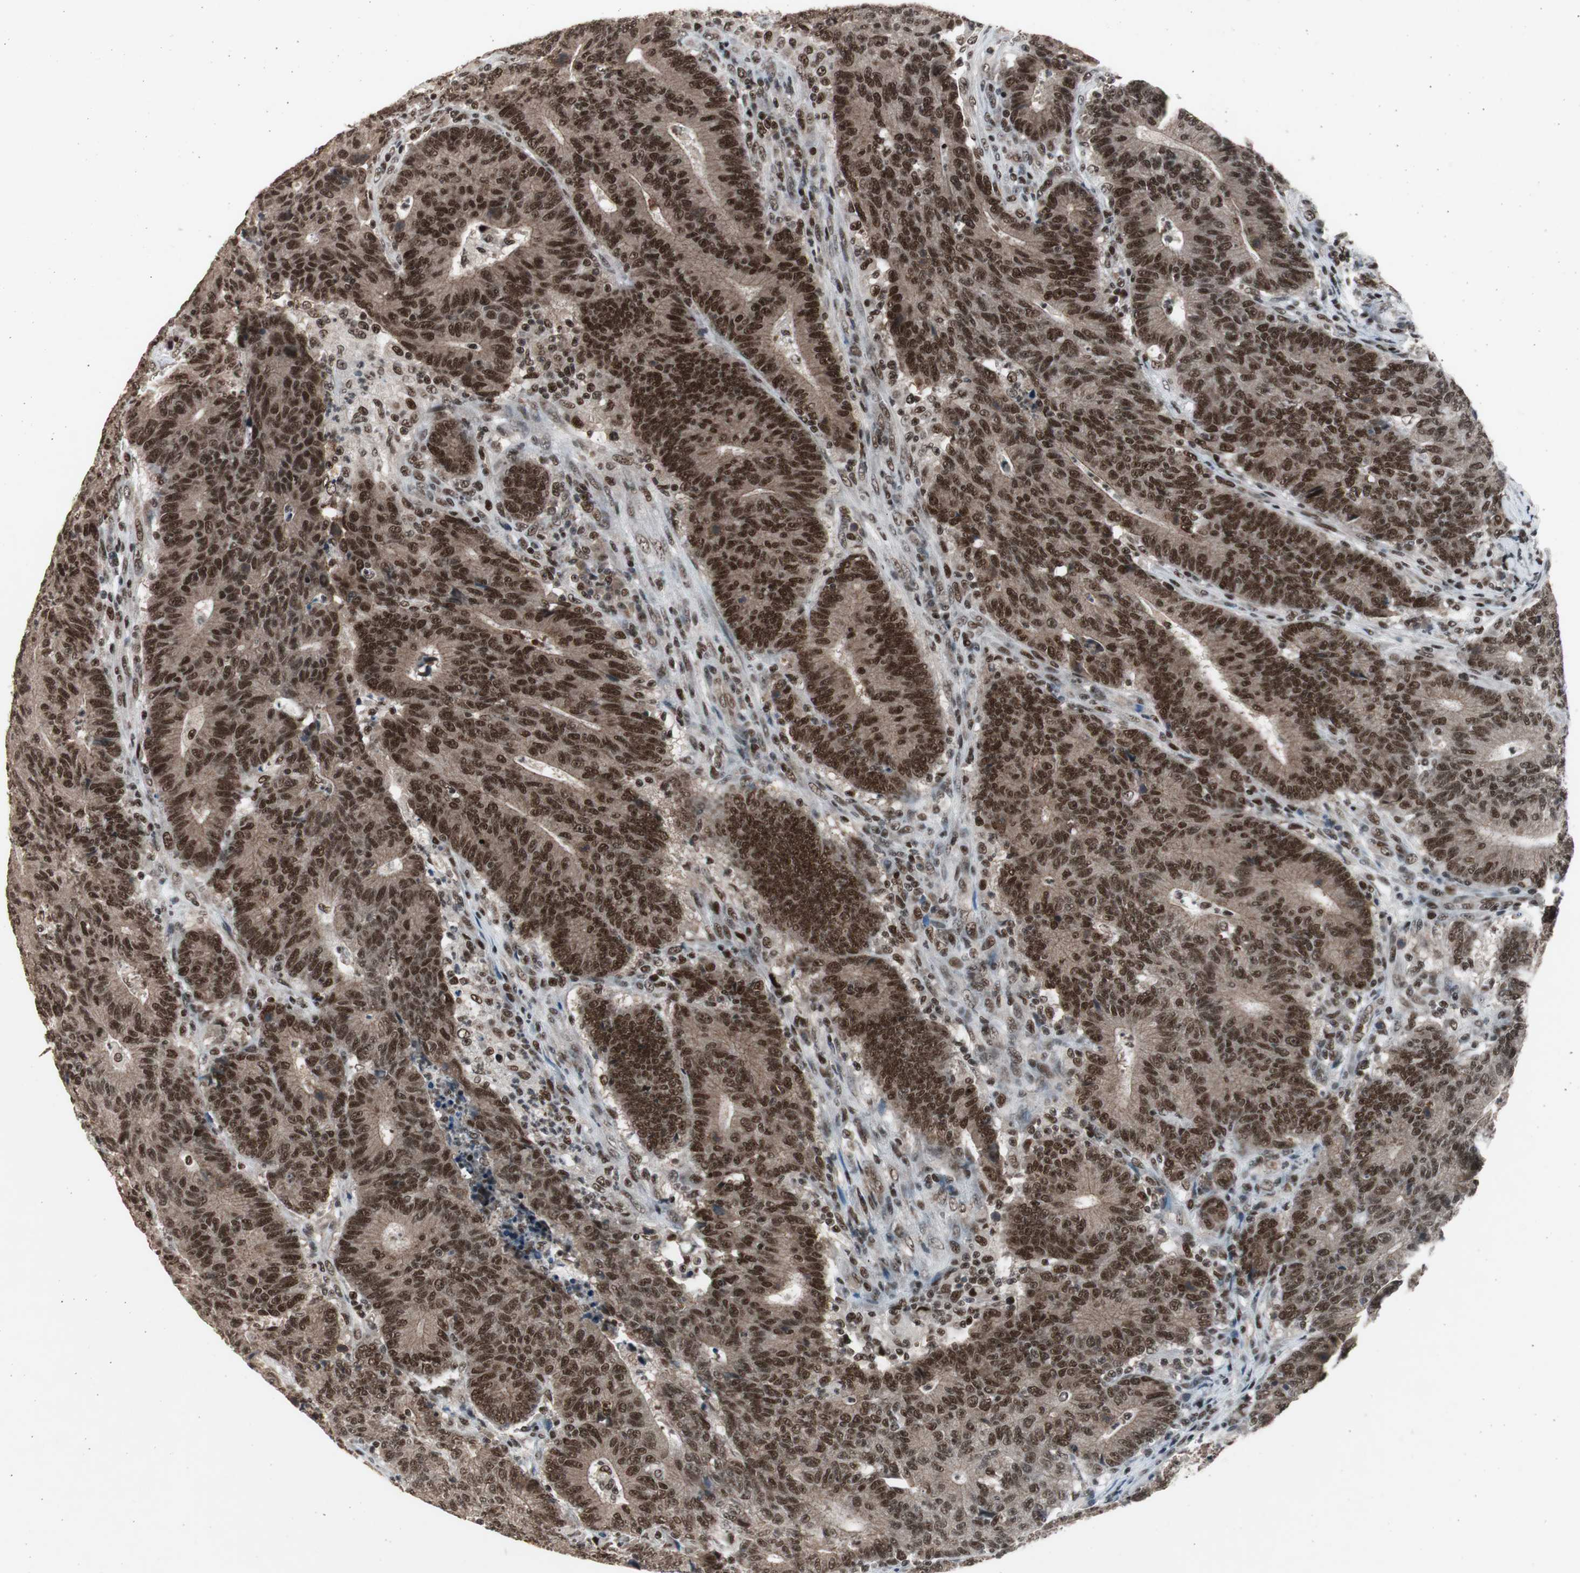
{"staining": {"intensity": "strong", "quantity": ">75%", "location": "cytoplasmic/membranous,nuclear"}, "tissue": "colorectal cancer", "cell_type": "Tumor cells", "image_type": "cancer", "snomed": [{"axis": "morphology", "description": "Normal tissue, NOS"}, {"axis": "morphology", "description": "Adenocarcinoma, NOS"}, {"axis": "topography", "description": "Colon"}], "caption": "A brown stain shows strong cytoplasmic/membranous and nuclear staining of a protein in colorectal cancer (adenocarcinoma) tumor cells. Immunohistochemistry (ihc) stains the protein in brown and the nuclei are stained blue.", "gene": "RPA1", "patient": {"sex": "female", "age": 75}}